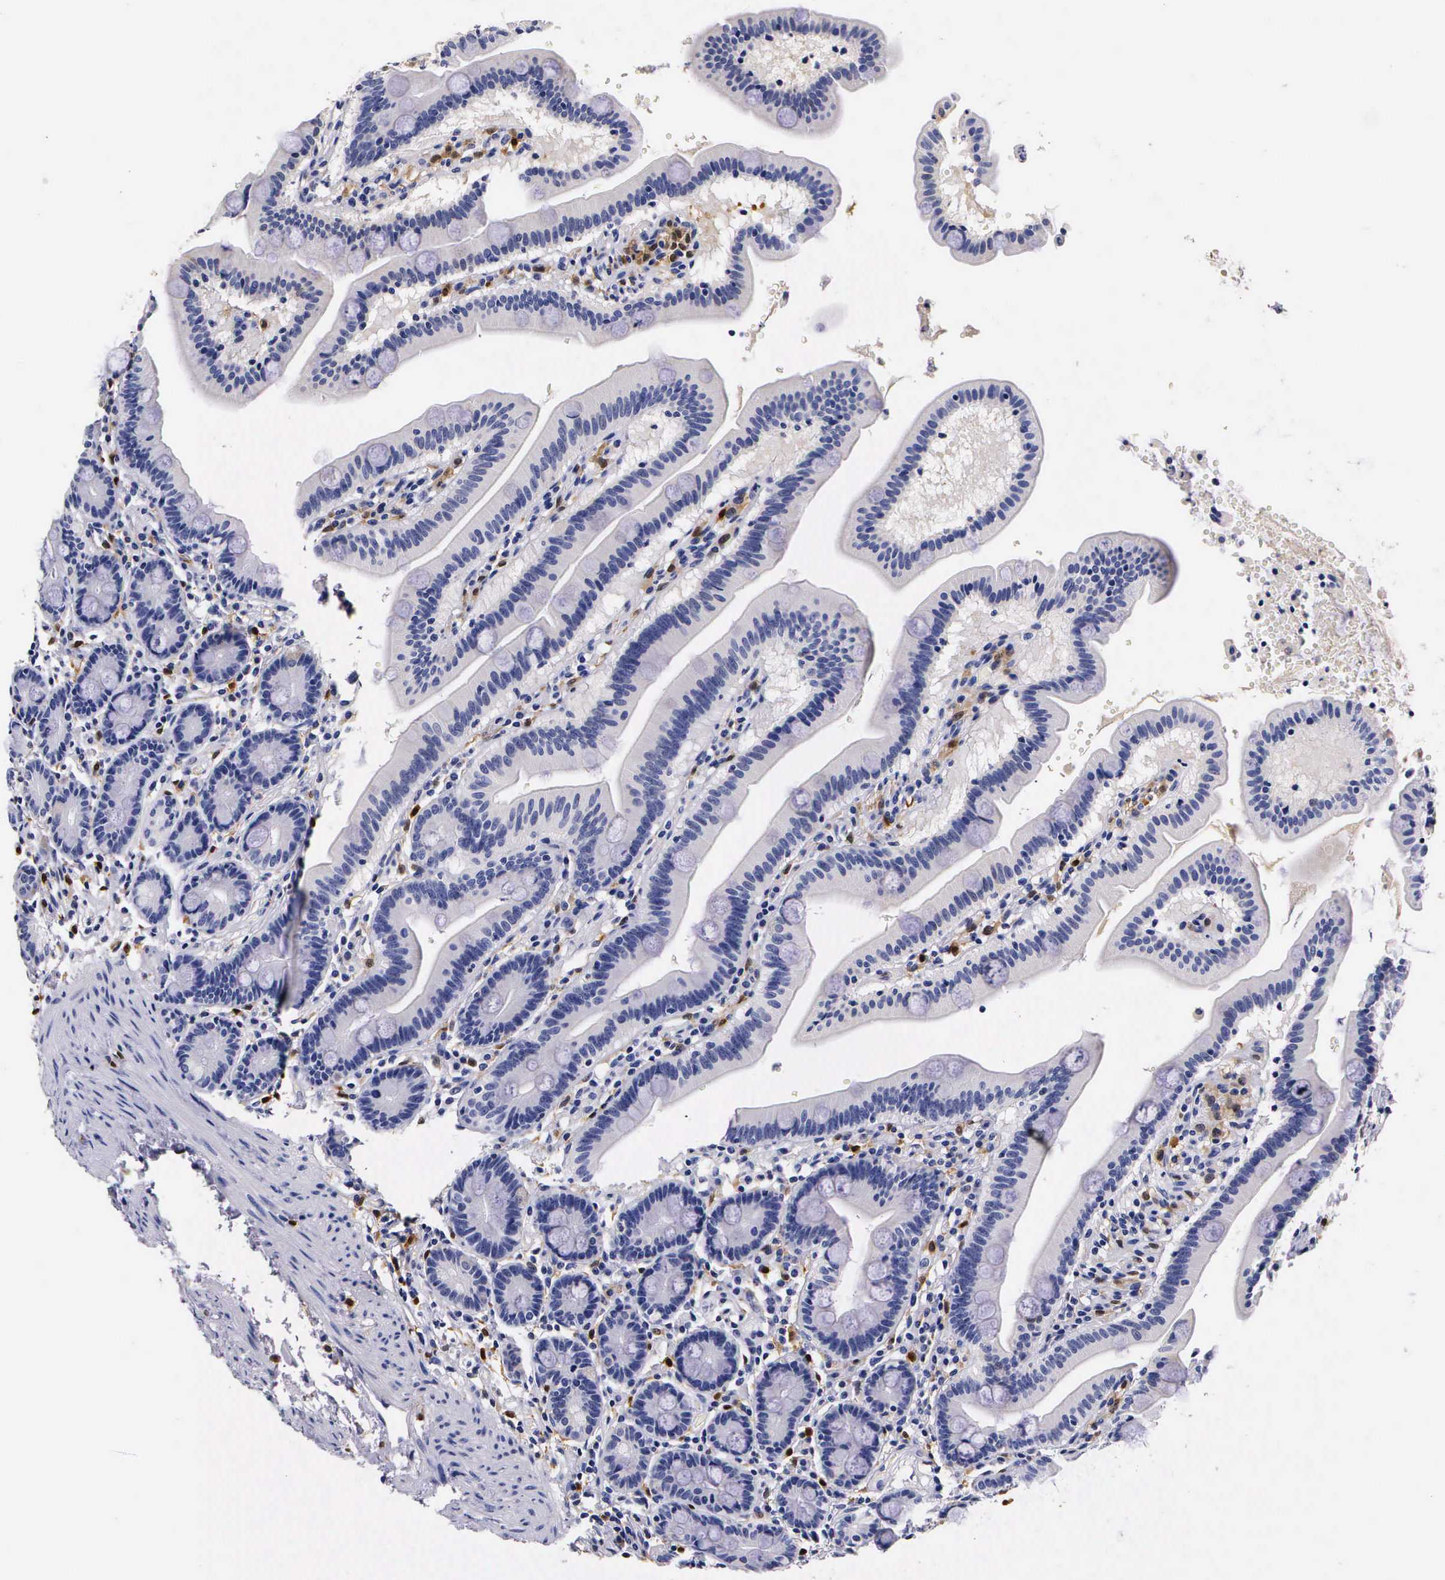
{"staining": {"intensity": "negative", "quantity": "none", "location": "none"}, "tissue": "duodenum", "cell_type": "Glandular cells", "image_type": "normal", "snomed": [{"axis": "morphology", "description": "Normal tissue, NOS"}, {"axis": "topography", "description": "Duodenum"}], "caption": "Immunohistochemistry (IHC) photomicrograph of benign human duodenum stained for a protein (brown), which reveals no positivity in glandular cells. (Stains: DAB (3,3'-diaminobenzidine) IHC with hematoxylin counter stain, Microscopy: brightfield microscopy at high magnification).", "gene": "RENBP", "patient": {"sex": "female", "age": 77}}